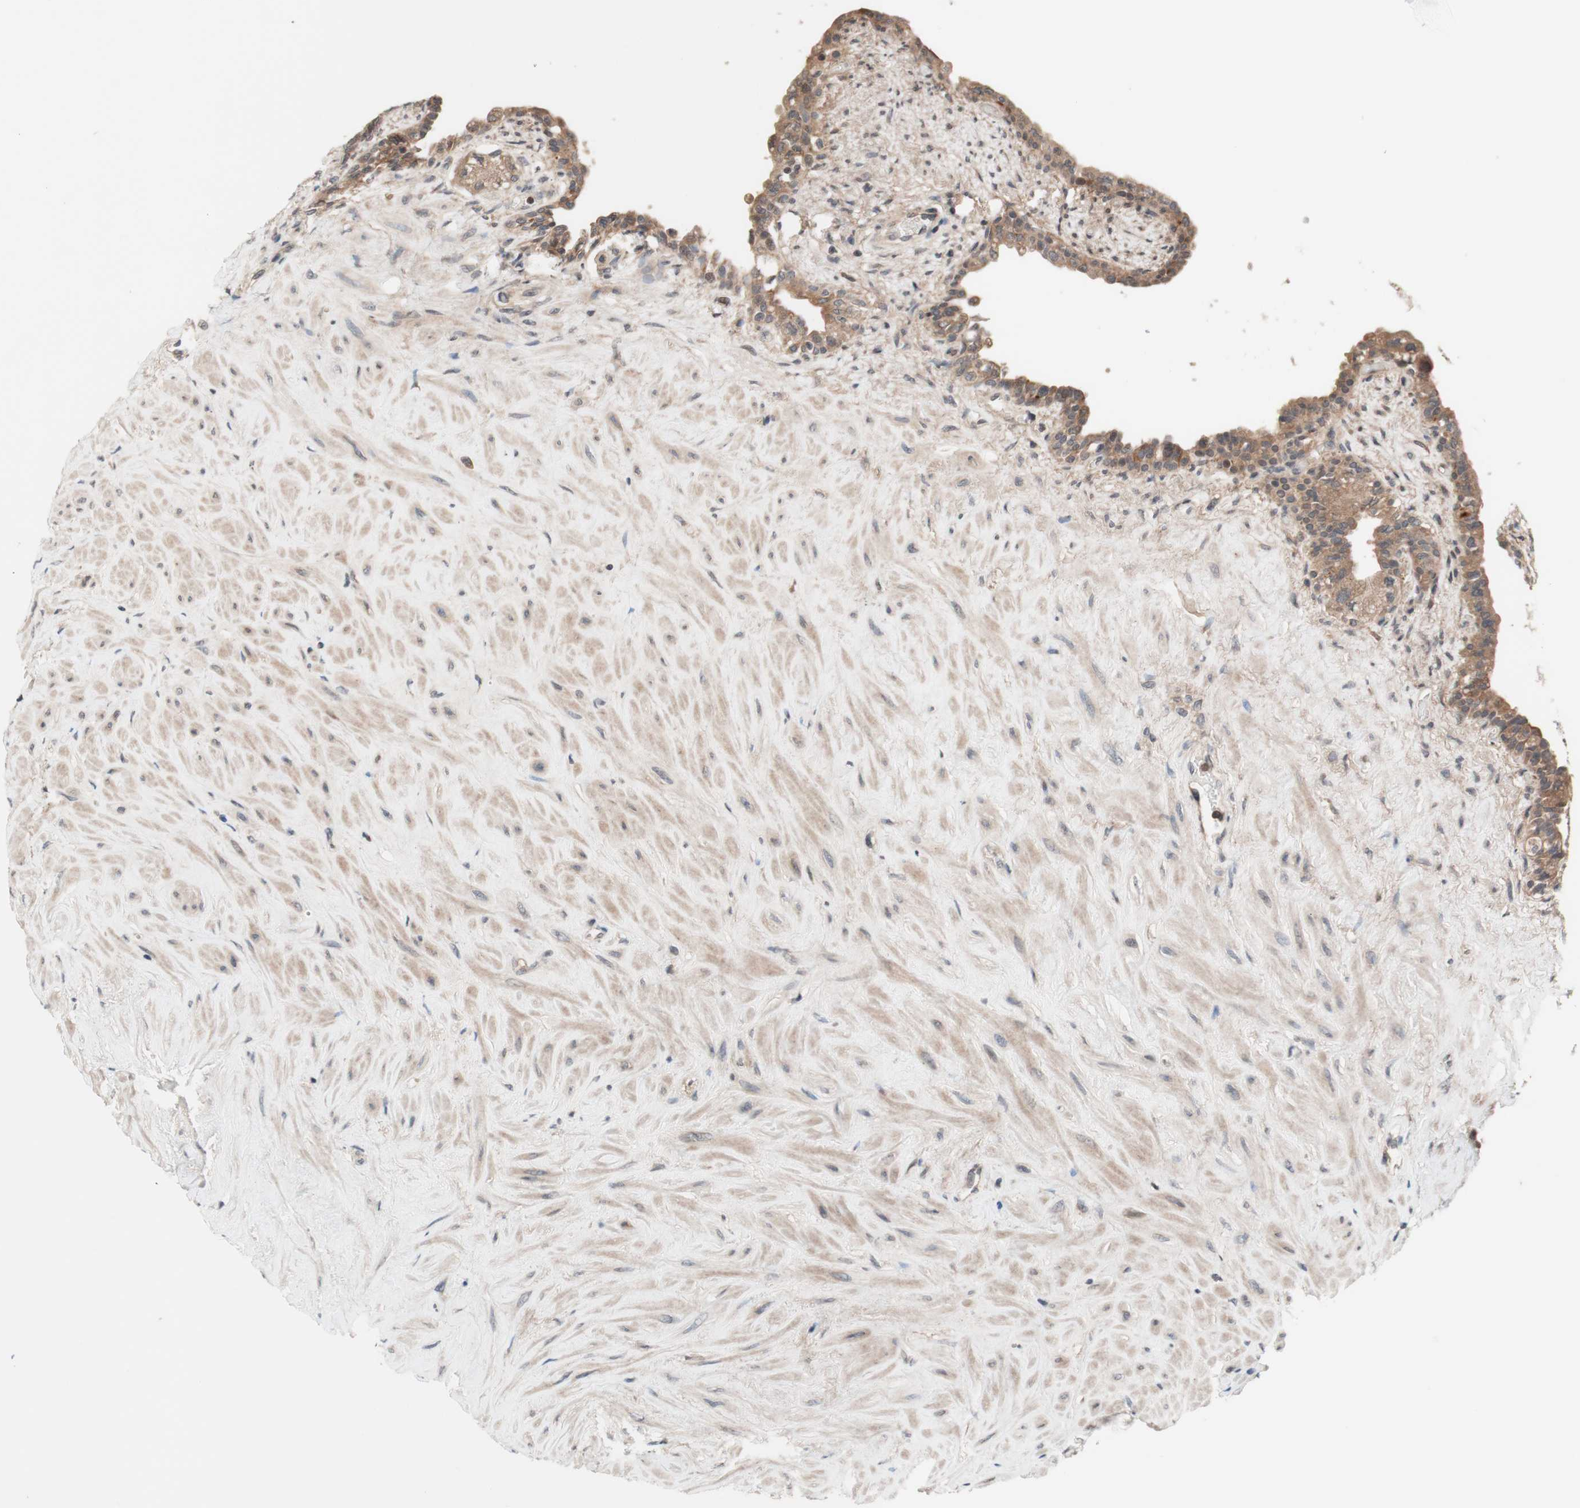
{"staining": {"intensity": "moderate", "quantity": ">75%", "location": "cytoplasmic/membranous"}, "tissue": "seminal vesicle", "cell_type": "Glandular cells", "image_type": "normal", "snomed": [{"axis": "morphology", "description": "Normal tissue, NOS"}, {"axis": "topography", "description": "Seminal veicle"}], "caption": "Immunohistochemical staining of benign seminal vesicle exhibits moderate cytoplasmic/membranous protein expression in approximately >75% of glandular cells.", "gene": "CD55", "patient": {"sex": "male", "age": 63}}